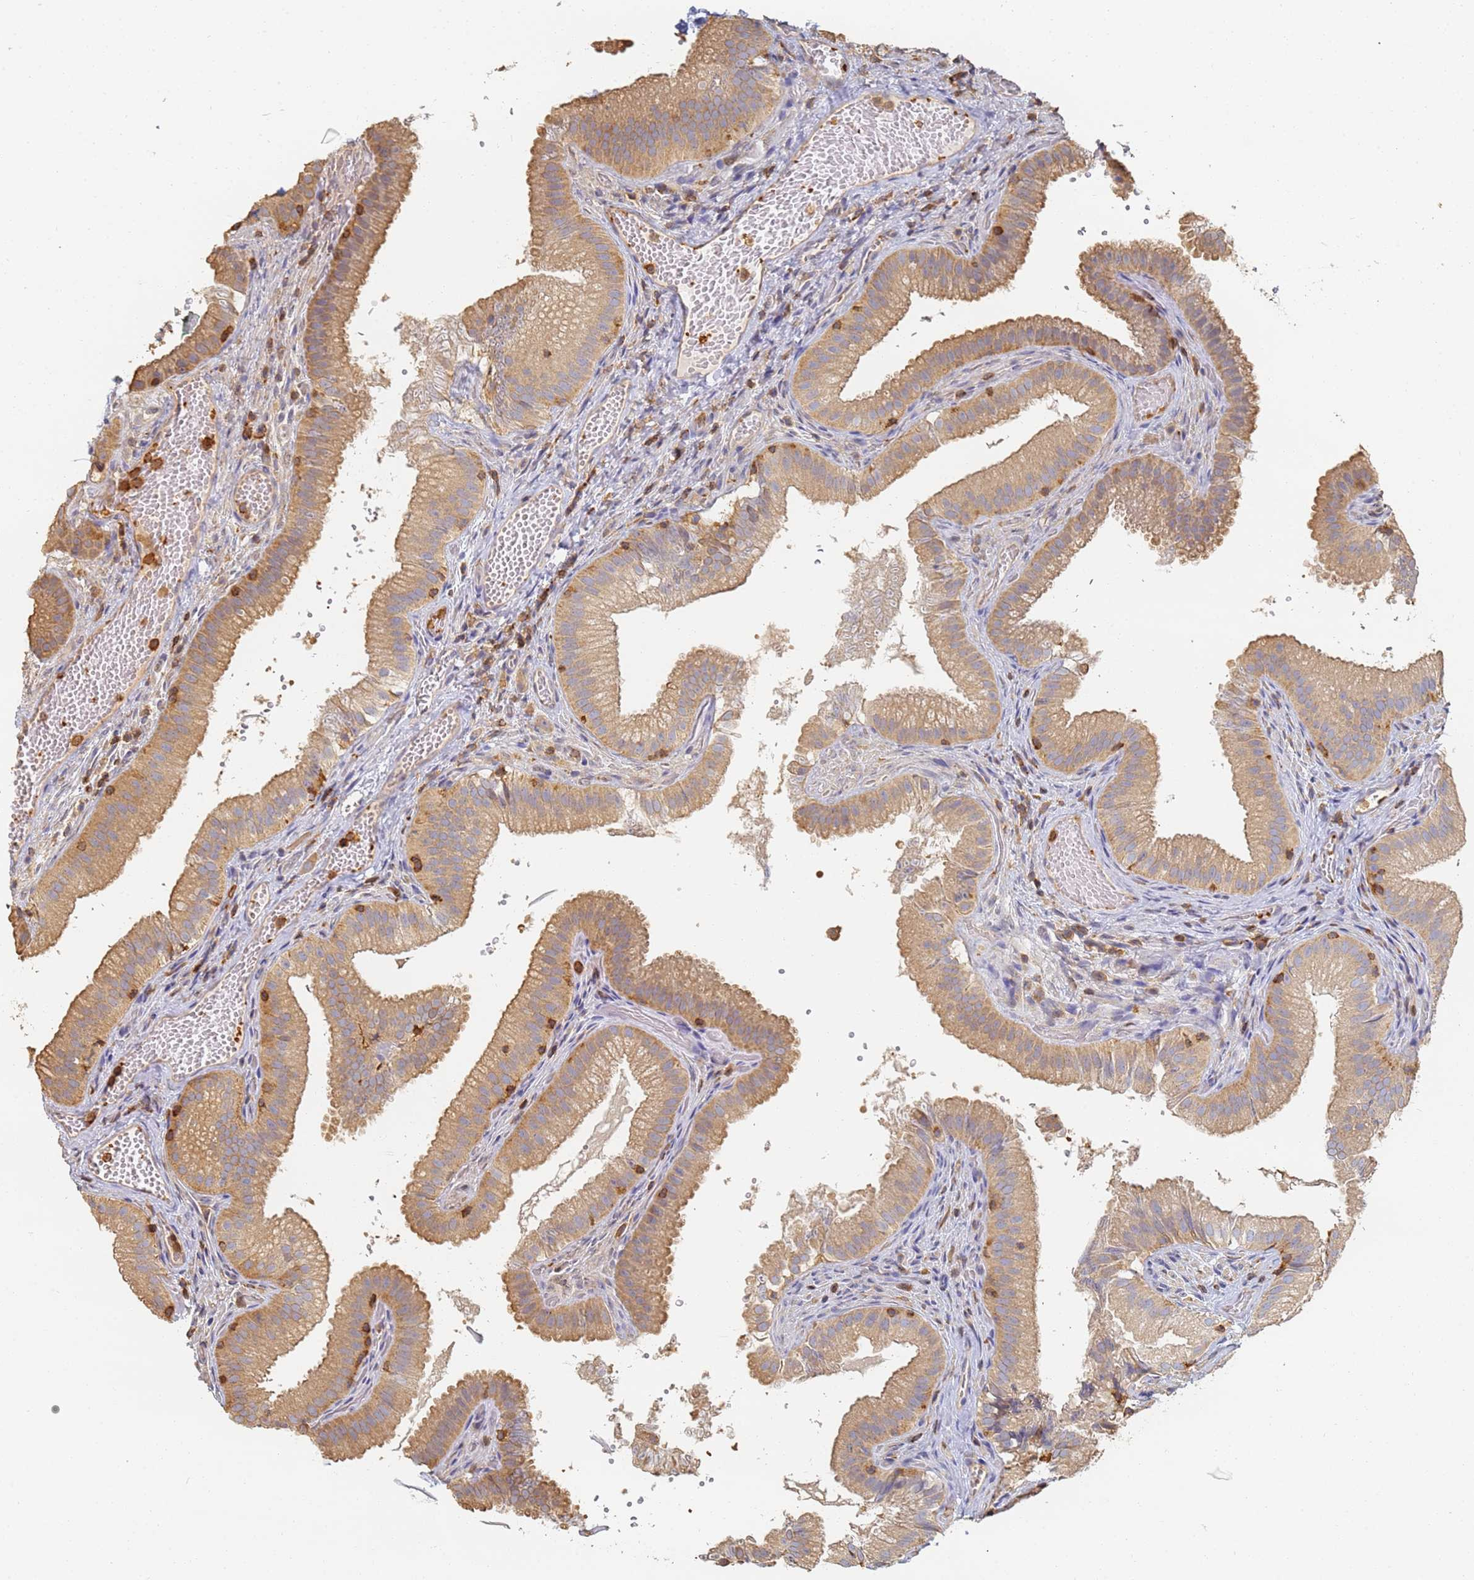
{"staining": {"intensity": "moderate", "quantity": "25%-75%", "location": "cytoplasmic/membranous"}, "tissue": "gallbladder", "cell_type": "Glandular cells", "image_type": "normal", "snomed": [{"axis": "morphology", "description": "Normal tissue, NOS"}, {"axis": "topography", "description": "Gallbladder"}], "caption": "Gallbladder stained with immunohistochemistry (IHC) exhibits moderate cytoplasmic/membranous expression in approximately 25%-75% of glandular cells.", "gene": "BIN2", "patient": {"sex": "female", "age": 30}}